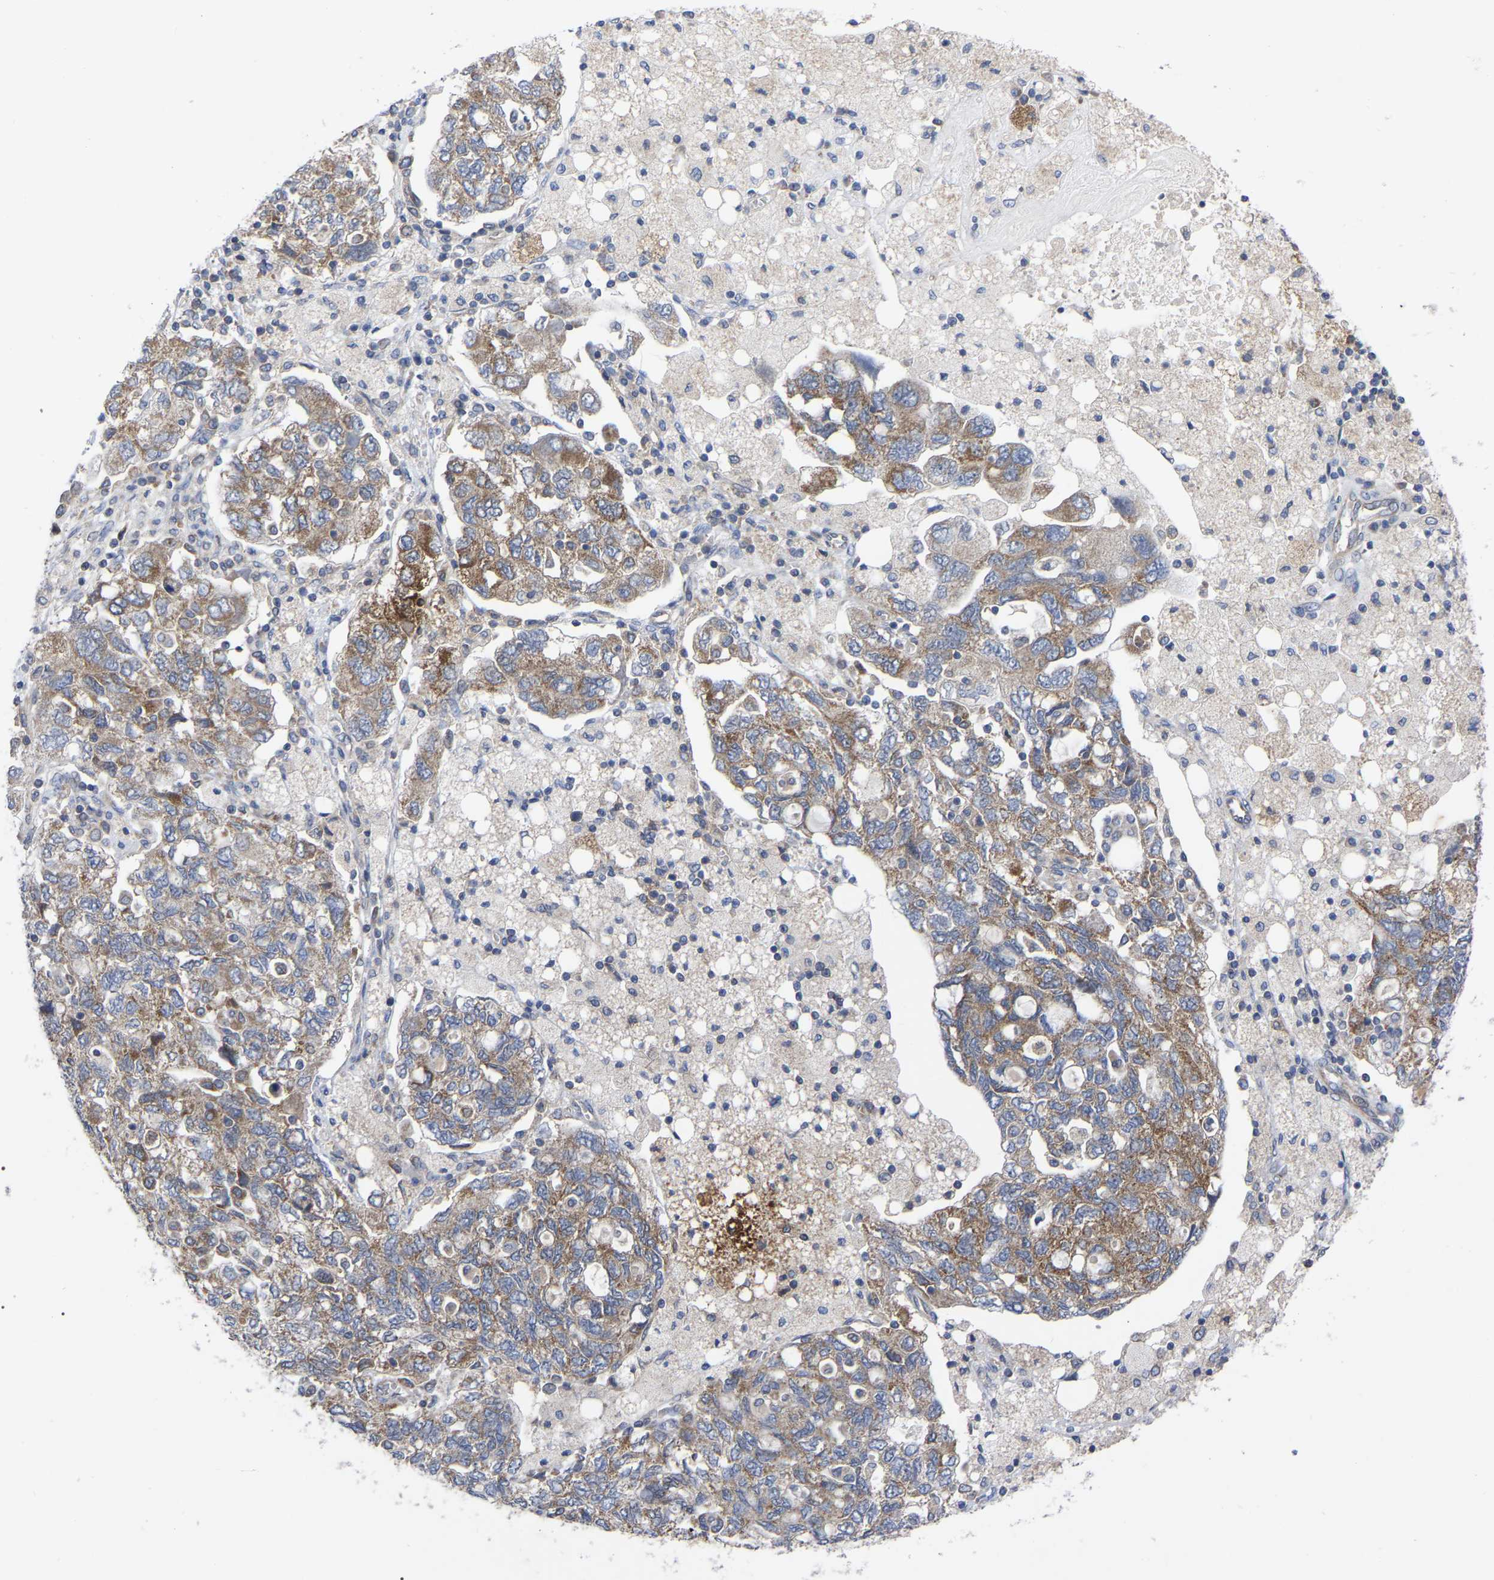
{"staining": {"intensity": "moderate", "quantity": "25%-75%", "location": "cytoplasmic/membranous"}, "tissue": "ovarian cancer", "cell_type": "Tumor cells", "image_type": "cancer", "snomed": [{"axis": "morphology", "description": "Carcinoma, NOS"}, {"axis": "morphology", "description": "Cystadenocarcinoma, serous, NOS"}, {"axis": "topography", "description": "Ovary"}], "caption": "A high-resolution image shows immunohistochemistry (IHC) staining of ovarian cancer (carcinoma), which shows moderate cytoplasmic/membranous positivity in approximately 25%-75% of tumor cells.", "gene": "TCP1", "patient": {"sex": "female", "age": 69}}